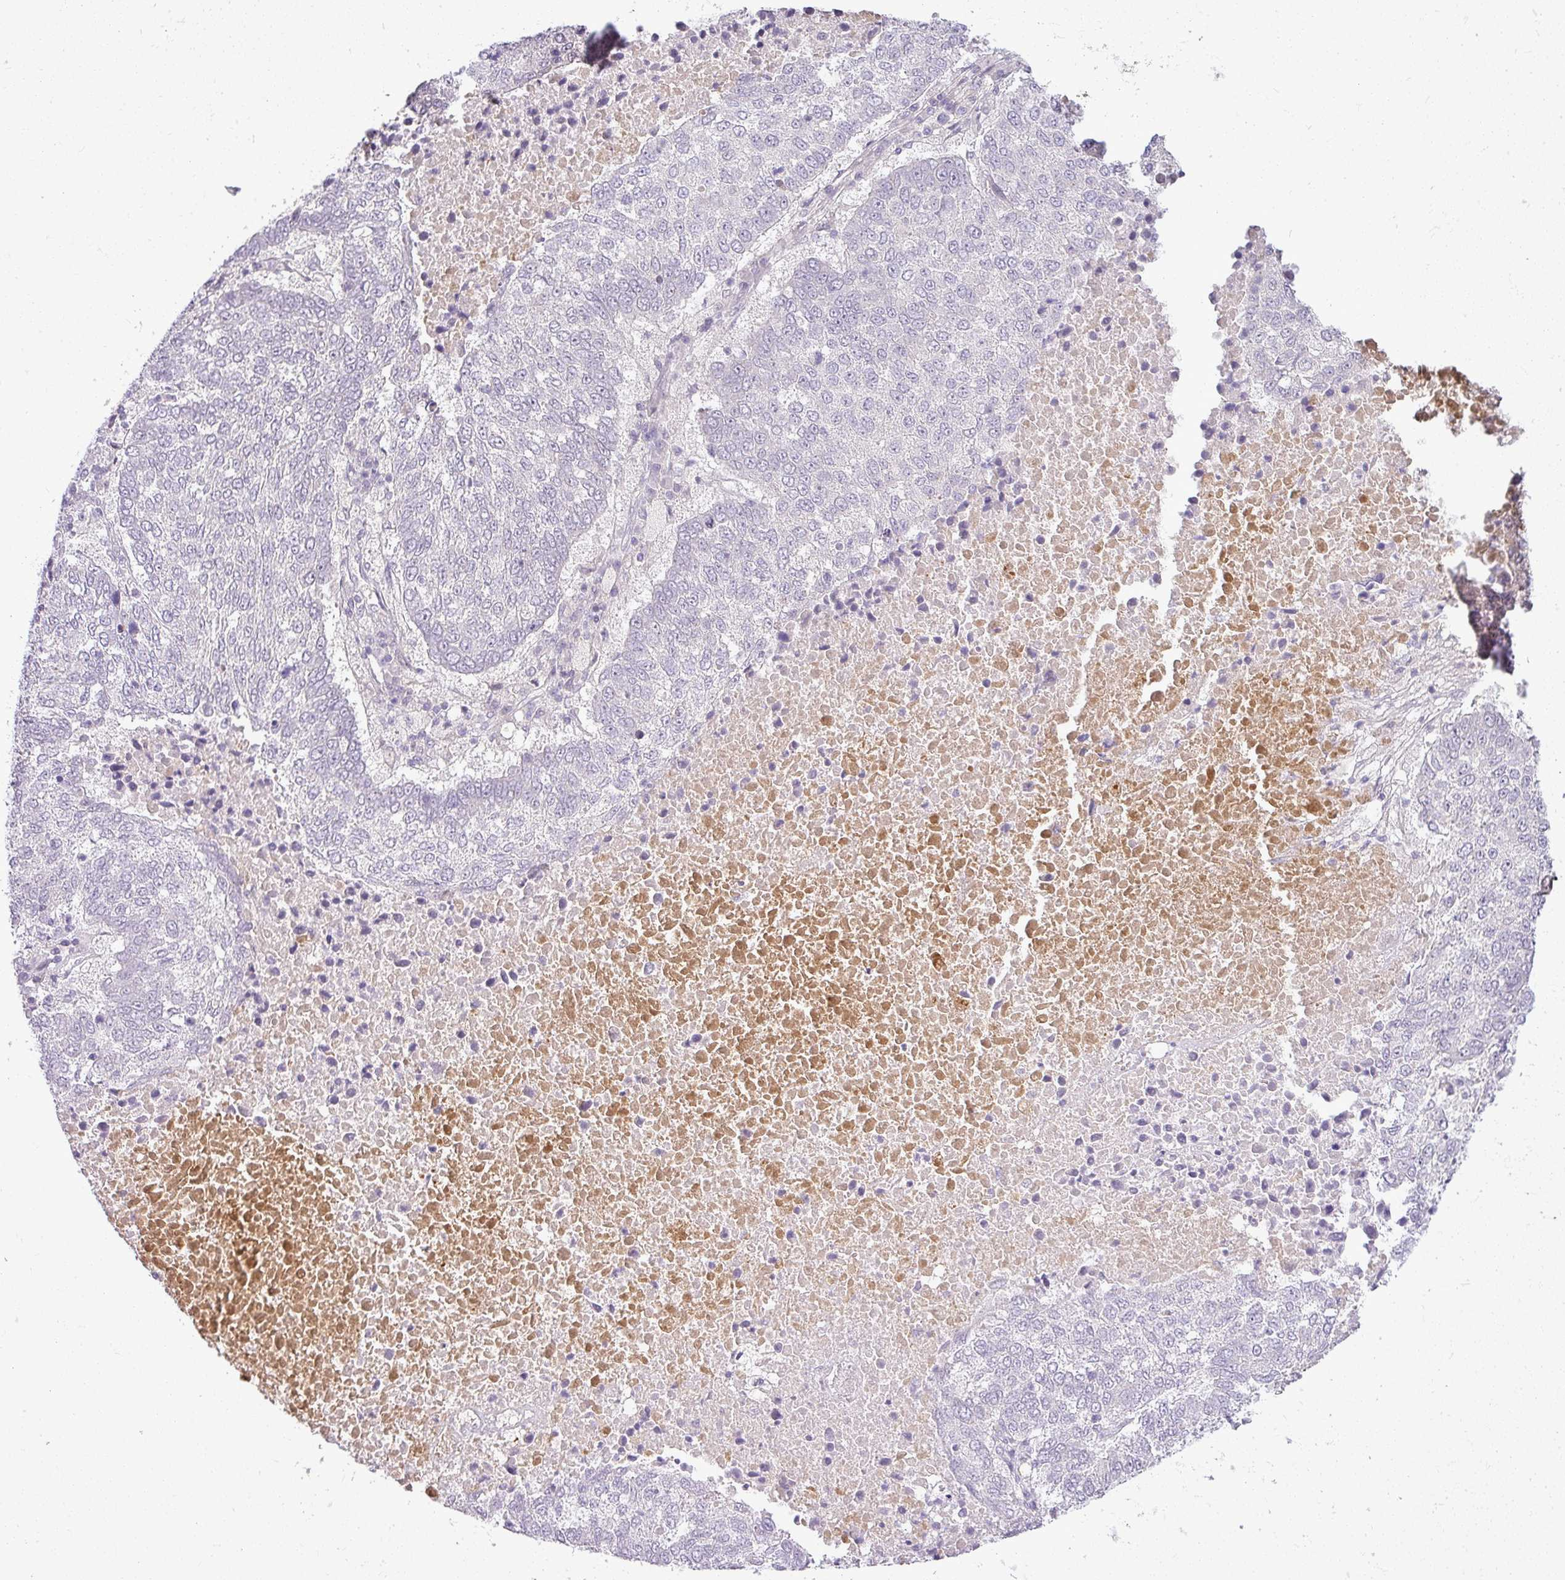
{"staining": {"intensity": "negative", "quantity": "none", "location": "none"}, "tissue": "lung cancer", "cell_type": "Tumor cells", "image_type": "cancer", "snomed": [{"axis": "morphology", "description": "Squamous cell carcinoma, NOS"}, {"axis": "topography", "description": "Lung"}], "caption": "IHC photomicrograph of lung squamous cell carcinoma stained for a protein (brown), which demonstrates no staining in tumor cells.", "gene": "APOM", "patient": {"sex": "male", "age": 73}}